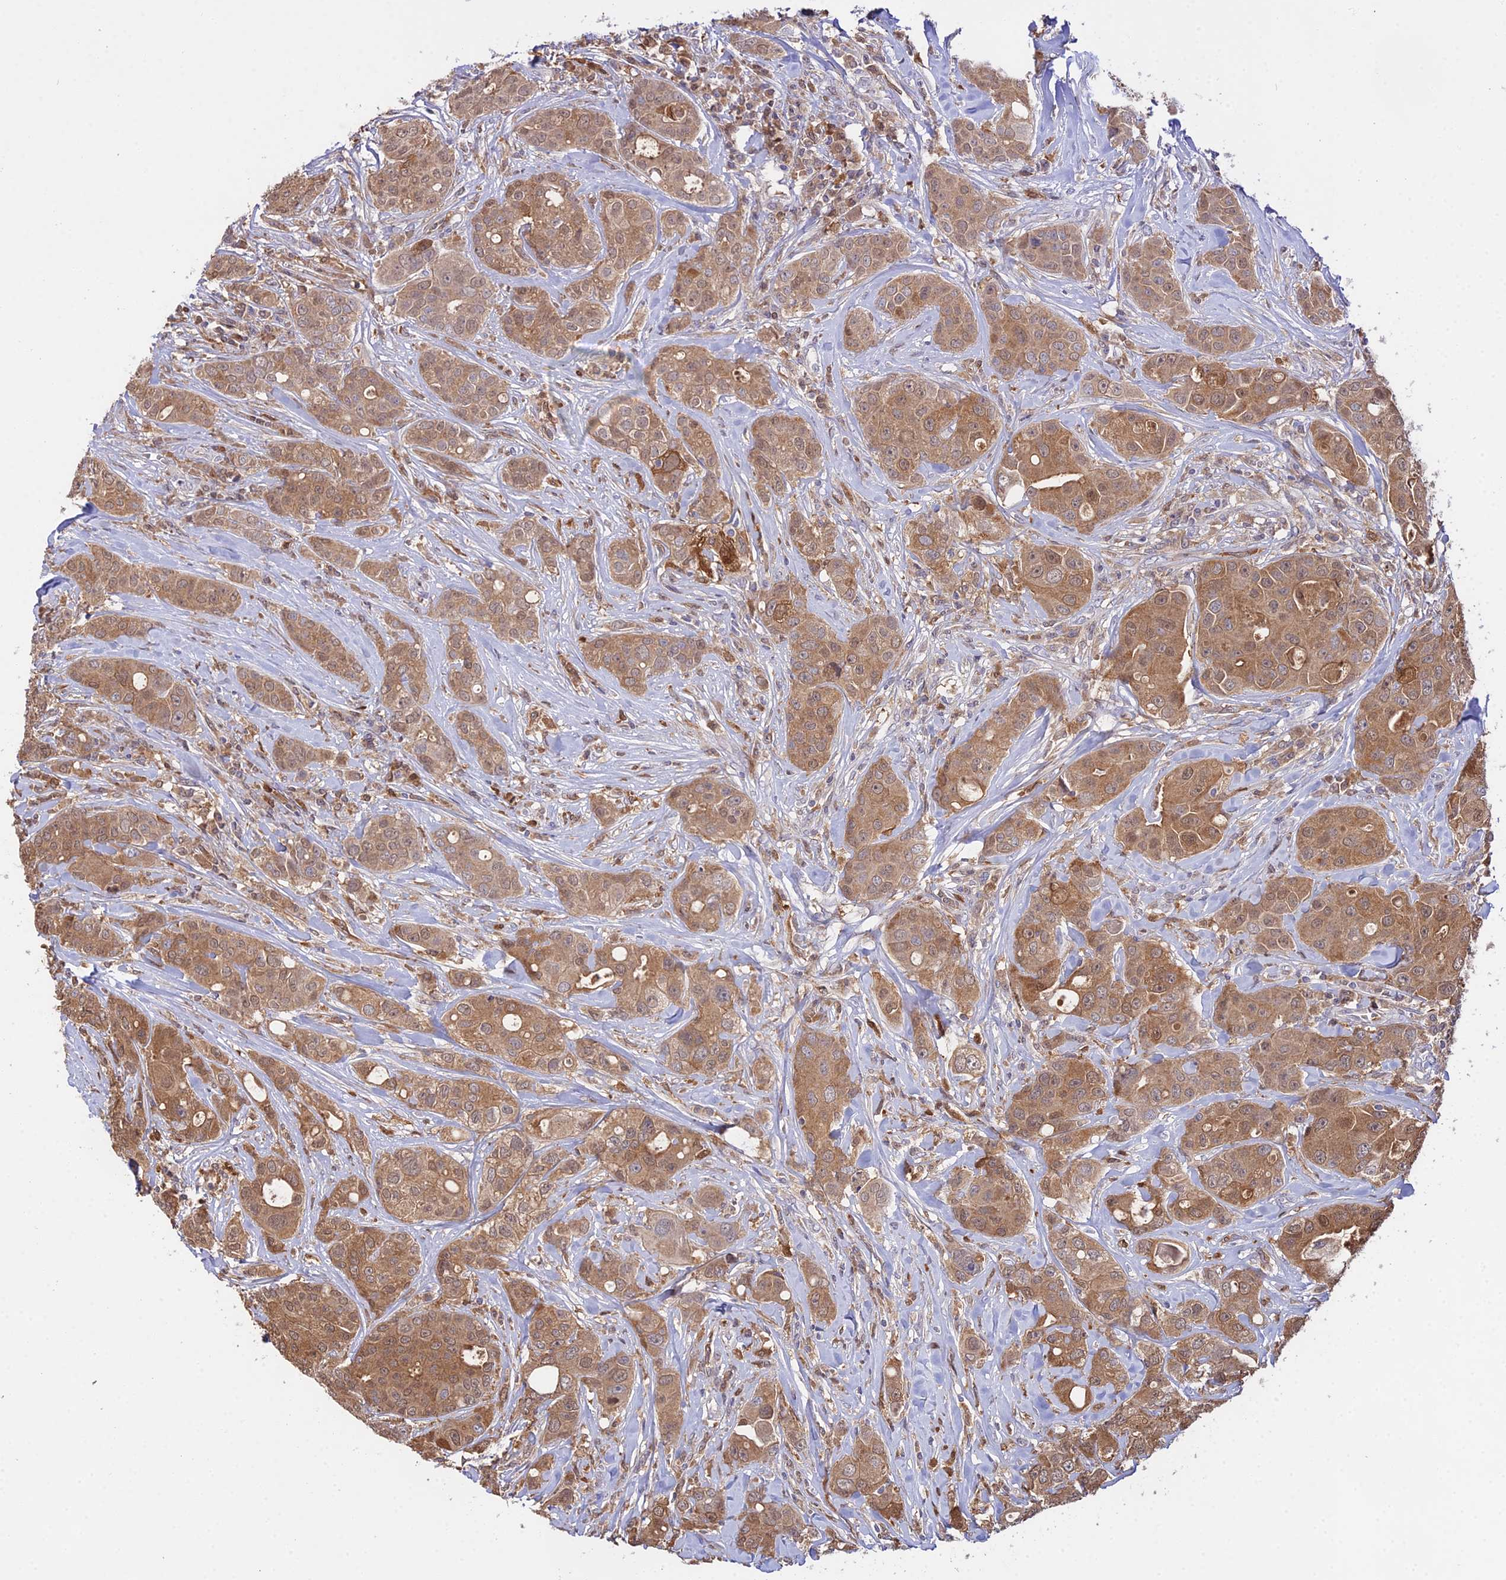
{"staining": {"intensity": "moderate", "quantity": ">75%", "location": "cytoplasmic/membranous"}, "tissue": "breast cancer", "cell_type": "Tumor cells", "image_type": "cancer", "snomed": [{"axis": "morphology", "description": "Duct carcinoma"}, {"axis": "topography", "description": "Breast"}], "caption": "A high-resolution histopathology image shows immunohistochemistry (IHC) staining of breast cancer (intraductal carcinoma), which reveals moderate cytoplasmic/membranous positivity in approximately >75% of tumor cells. The staining was performed using DAB, with brown indicating positive protein expression. Nuclei are stained blue with hematoxylin.", "gene": "FBP1", "patient": {"sex": "female", "age": 43}}